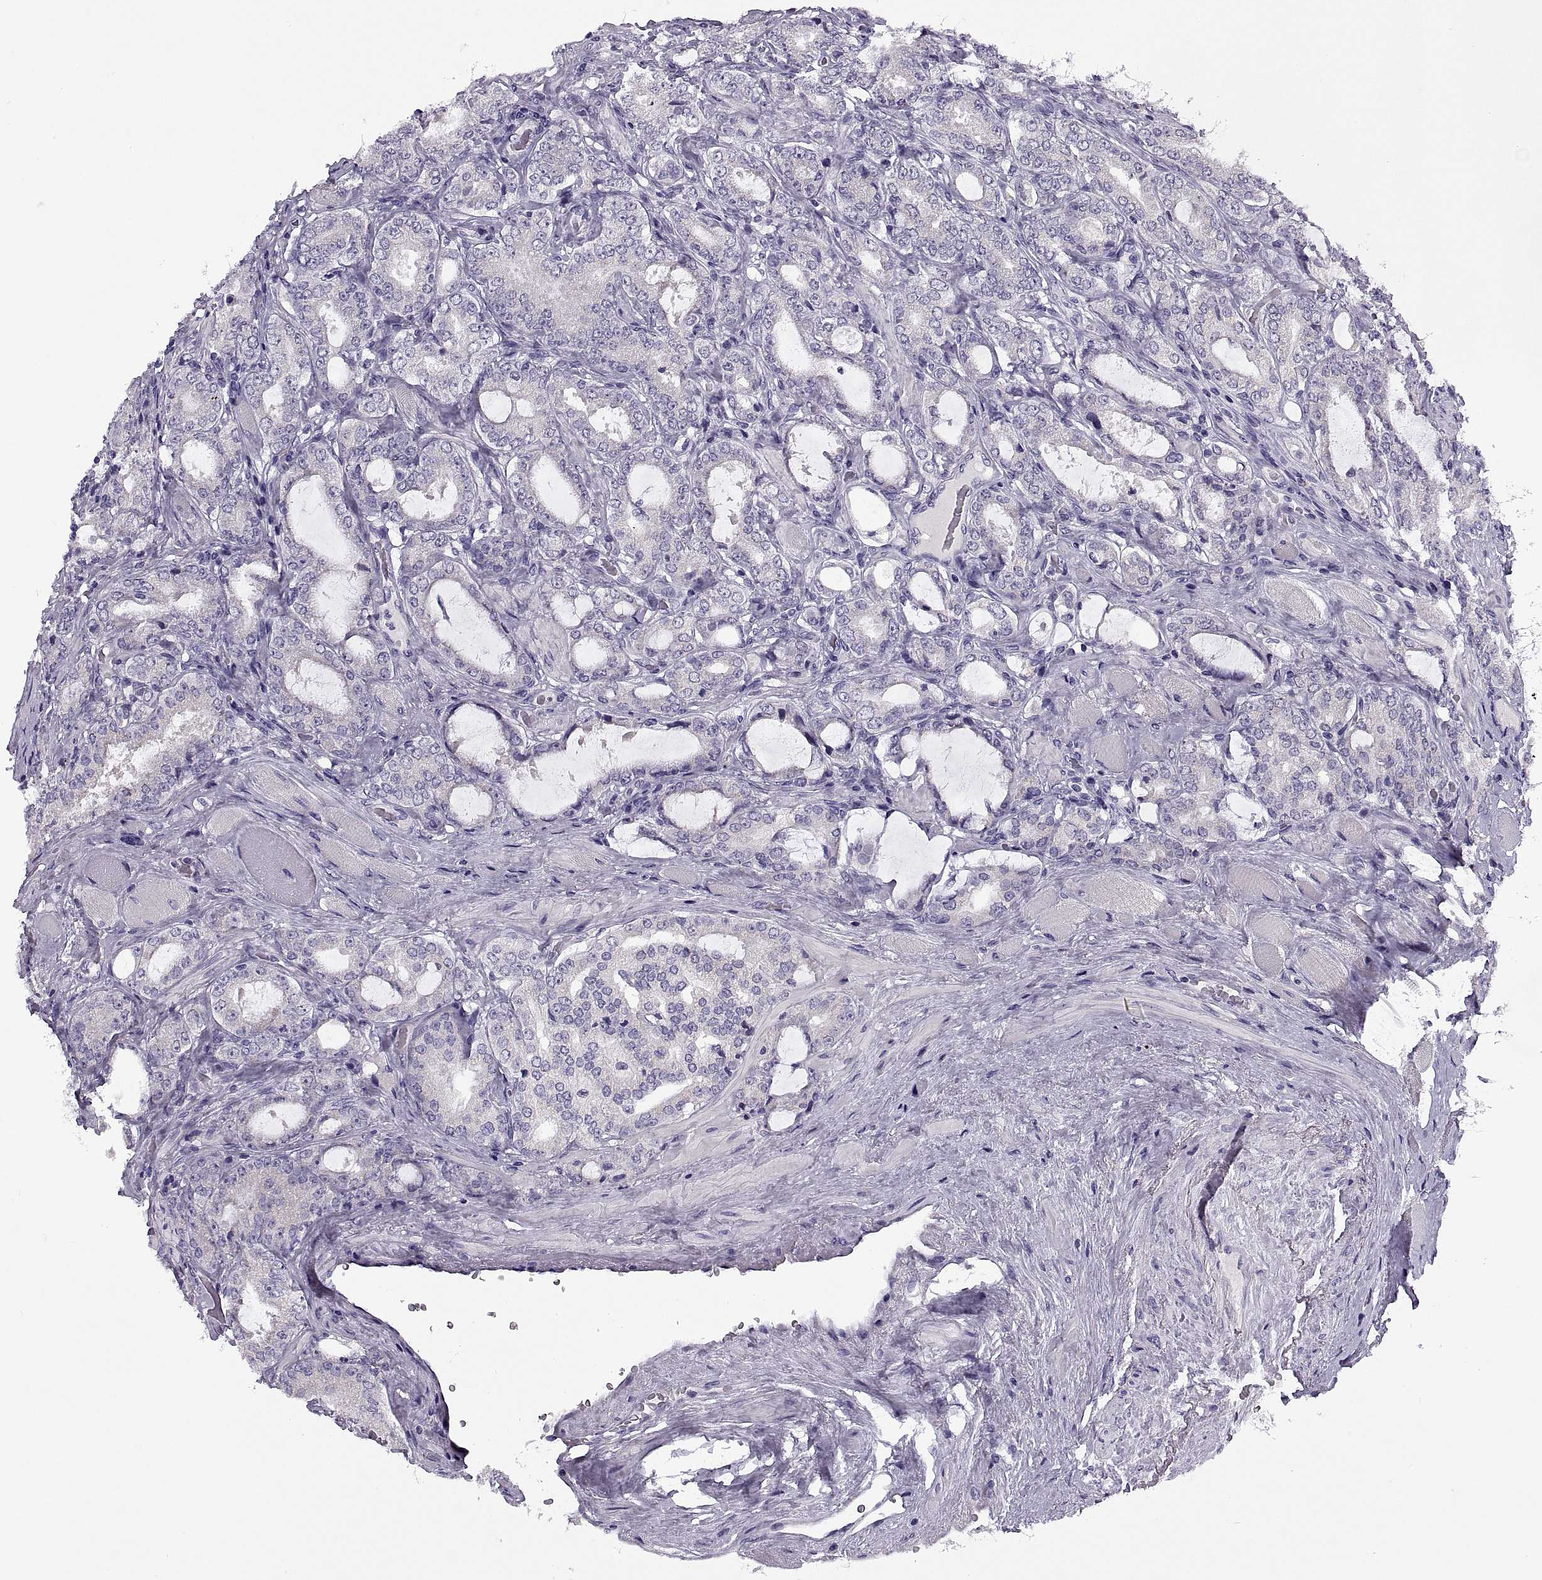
{"staining": {"intensity": "negative", "quantity": "none", "location": "none"}, "tissue": "prostate cancer", "cell_type": "Tumor cells", "image_type": "cancer", "snomed": [{"axis": "morphology", "description": "Adenocarcinoma, NOS"}, {"axis": "topography", "description": "Prostate"}], "caption": "Immunohistochemistry (IHC) micrograph of neoplastic tissue: human prostate adenocarcinoma stained with DAB shows no significant protein expression in tumor cells.", "gene": "MAGEB1", "patient": {"sex": "male", "age": 64}}